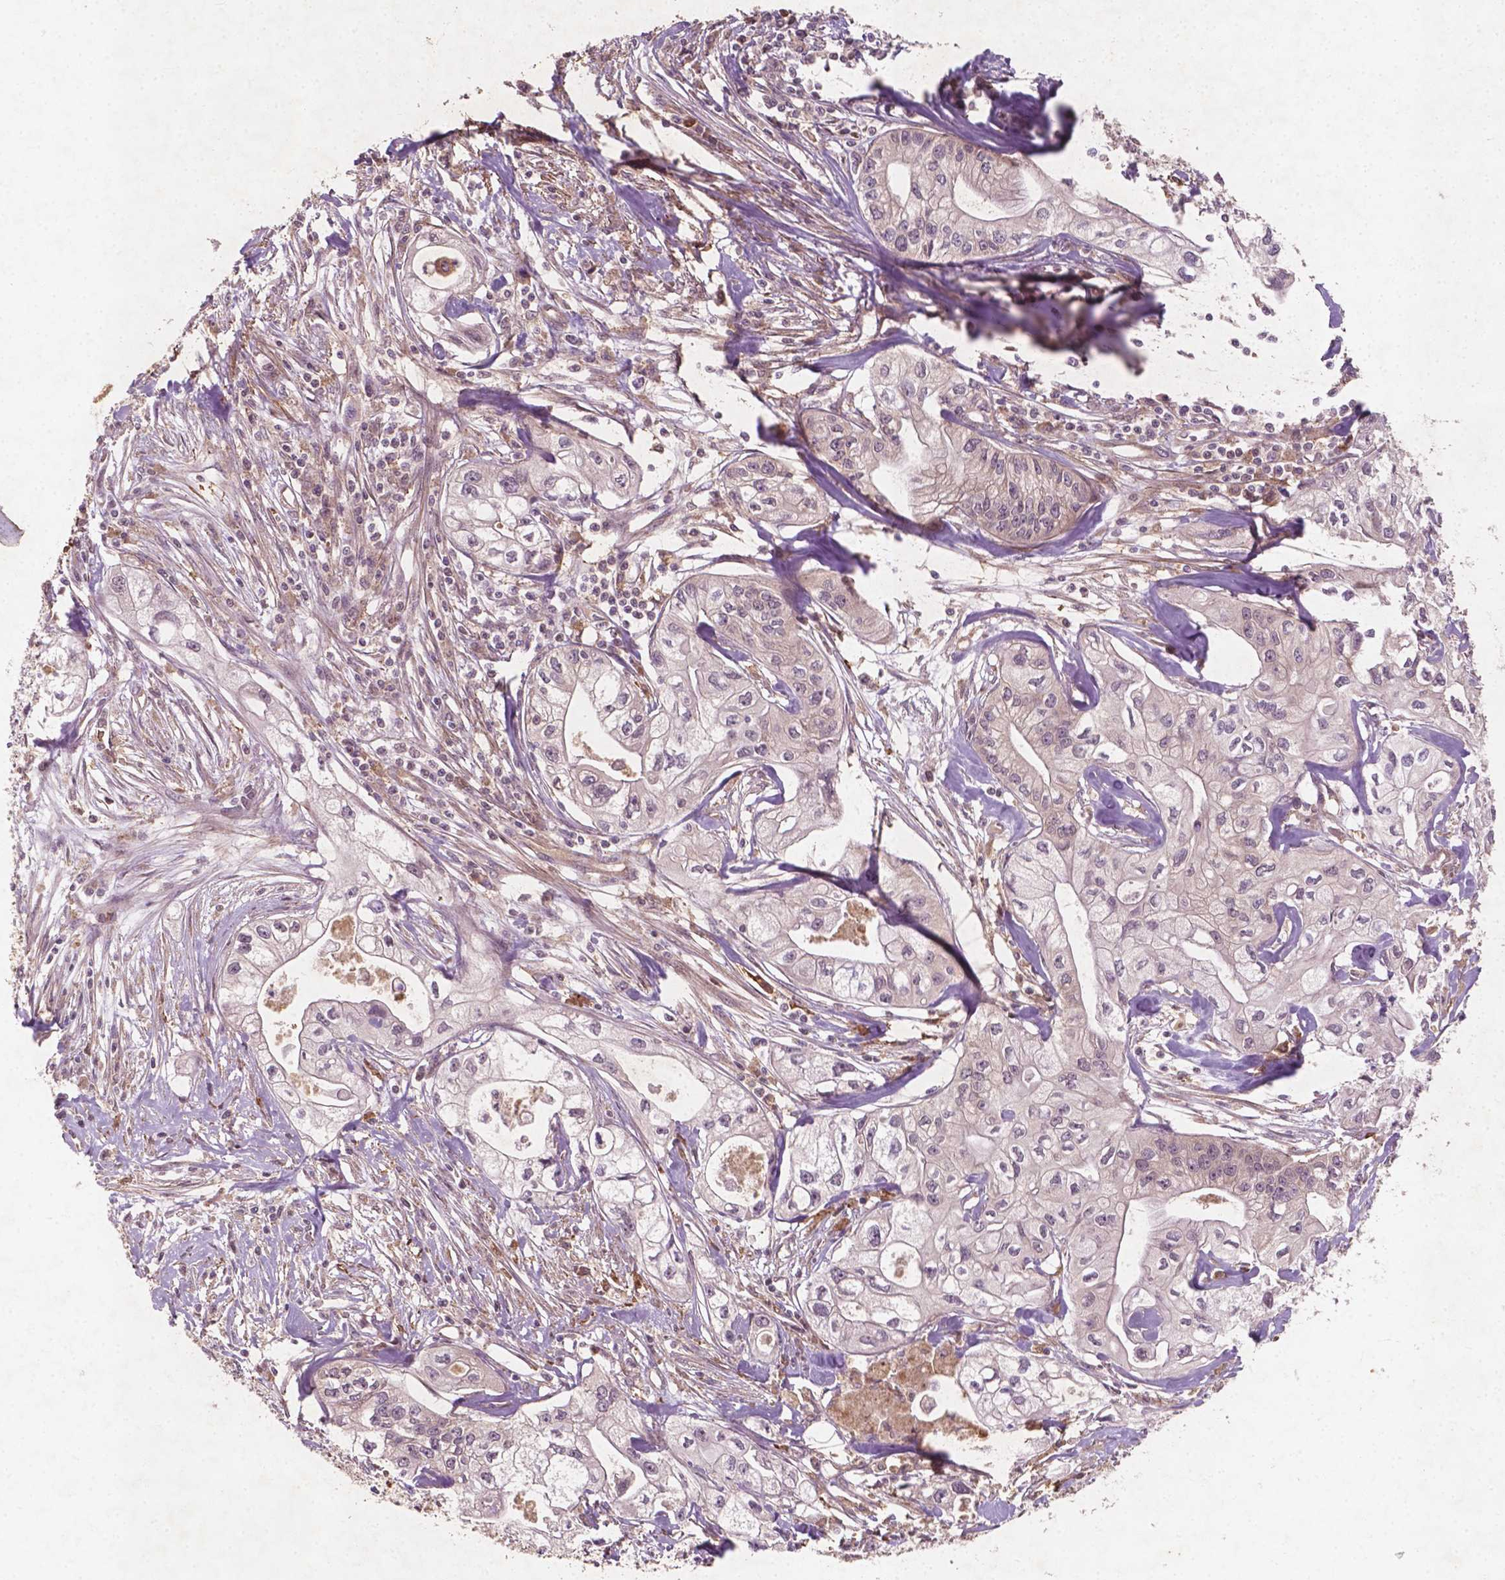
{"staining": {"intensity": "negative", "quantity": "none", "location": "none"}, "tissue": "pancreatic cancer", "cell_type": "Tumor cells", "image_type": "cancer", "snomed": [{"axis": "morphology", "description": "Adenocarcinoma, NOS"}, {"axis": "topography", "description": "Pancreas"}], "caption": "The micrograph exhibits no significant staining in tumor cells of pancreatic cancer (adenocarcinoma). (DAB immunohistochemistry with hematoxylin counter stain).", "gene": "CYFIP2", "patient": {"sex": "male", "age": 70}}